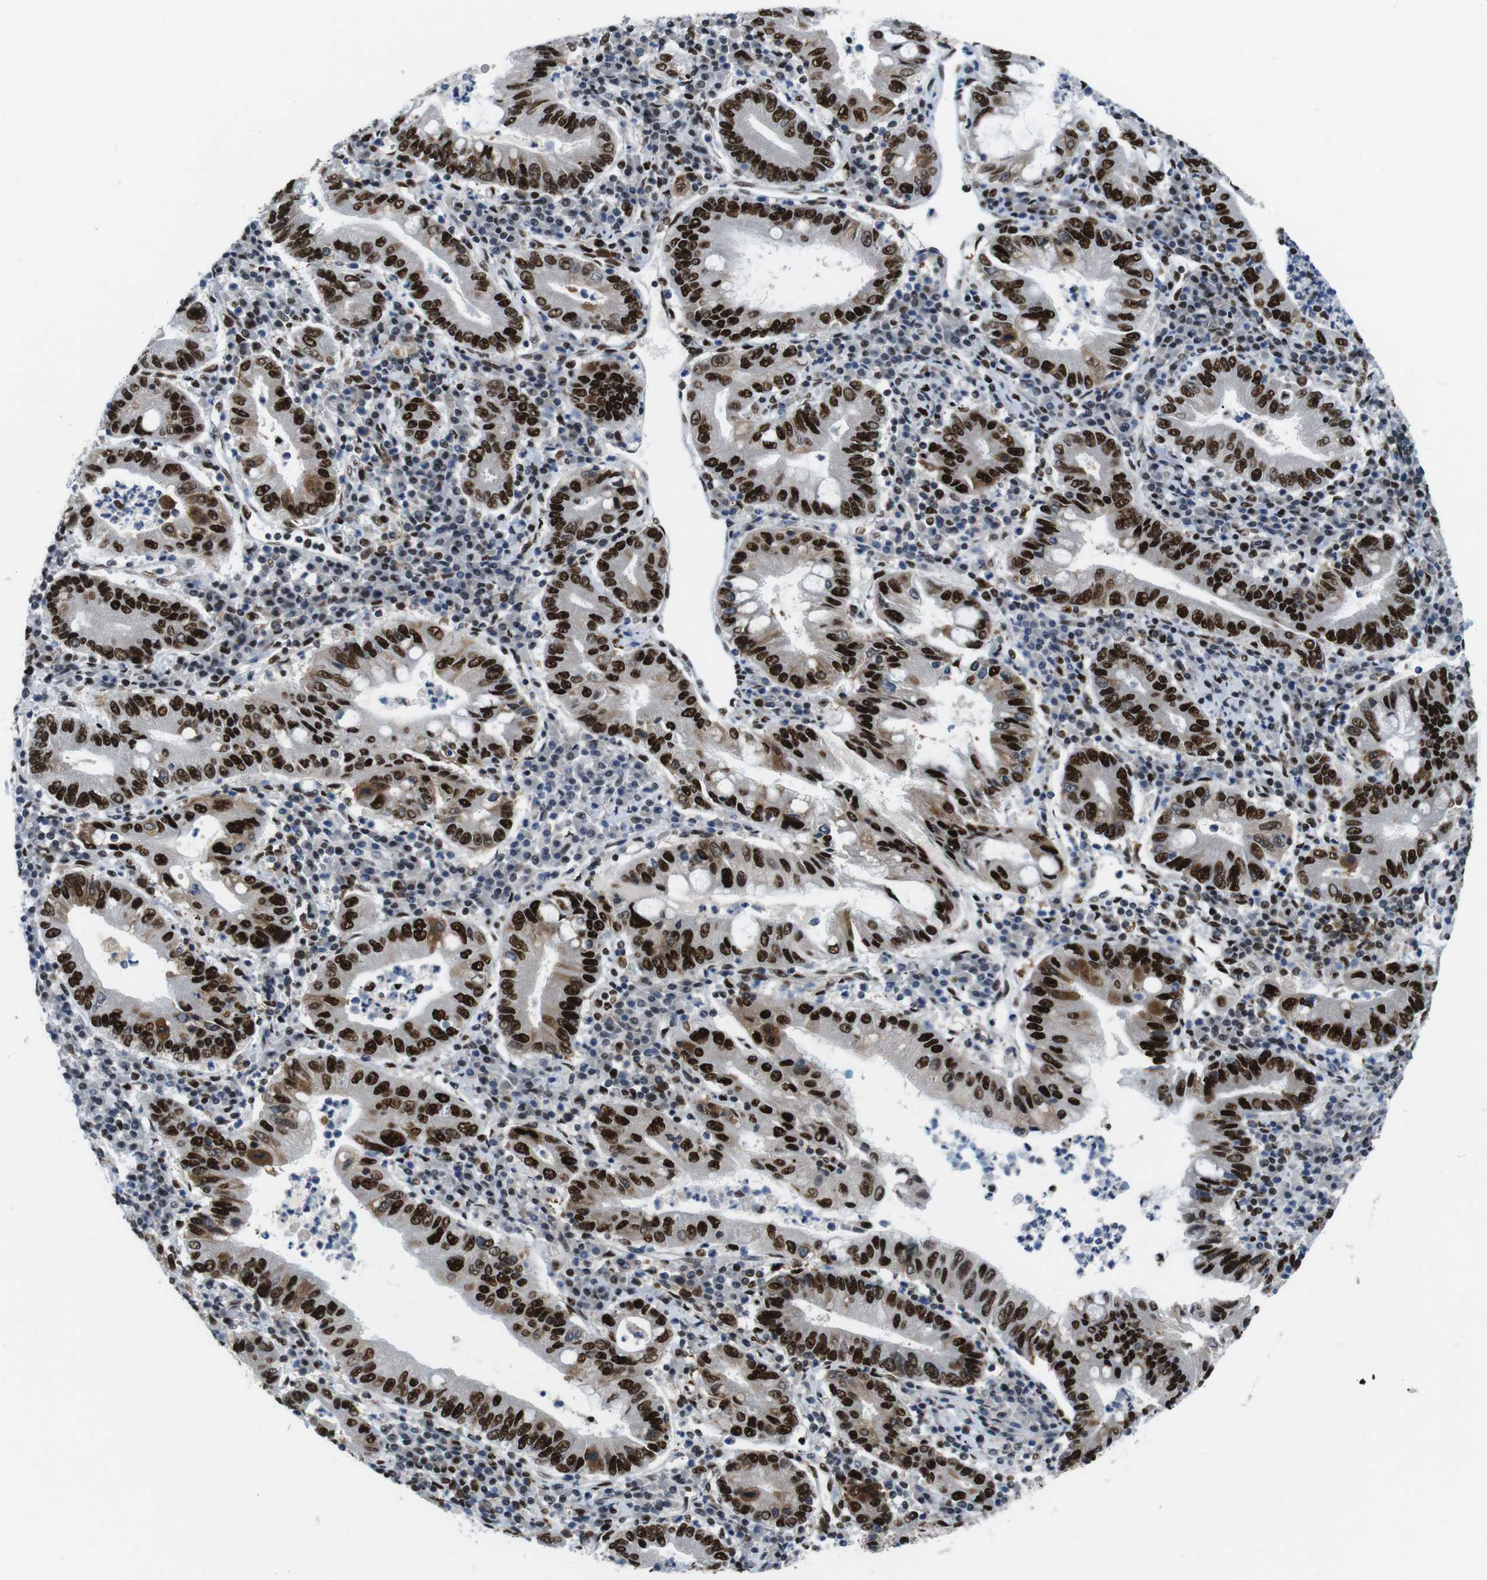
{"staining": {"intensity": "strong", "quantity": ">75%", "location": "nuclear"}, "tissue": "stomach cancer", "cell_type": "Tumor cells", "image_type": "cancer", "snomed": [{"axis": "morphology", "description": "Normal tissue, NOS"}, {"axis": "morphology", "description": "Adenocarcinoma, NOS"}, {"axis": "topography", "description": "Esophagus"}, {"axis": "topography", "description": "Stomach, upper"}, {"axis": "topography", "description": "Peripheral nerve tissue"}], "caption": "The histopathology image demonstrates staining of stomach cancer, revealing strong nuclear protein positivity (brown color) within tumor cells.", "gene": "PSME3", "patient": {"sex": "male", "age": 62}}